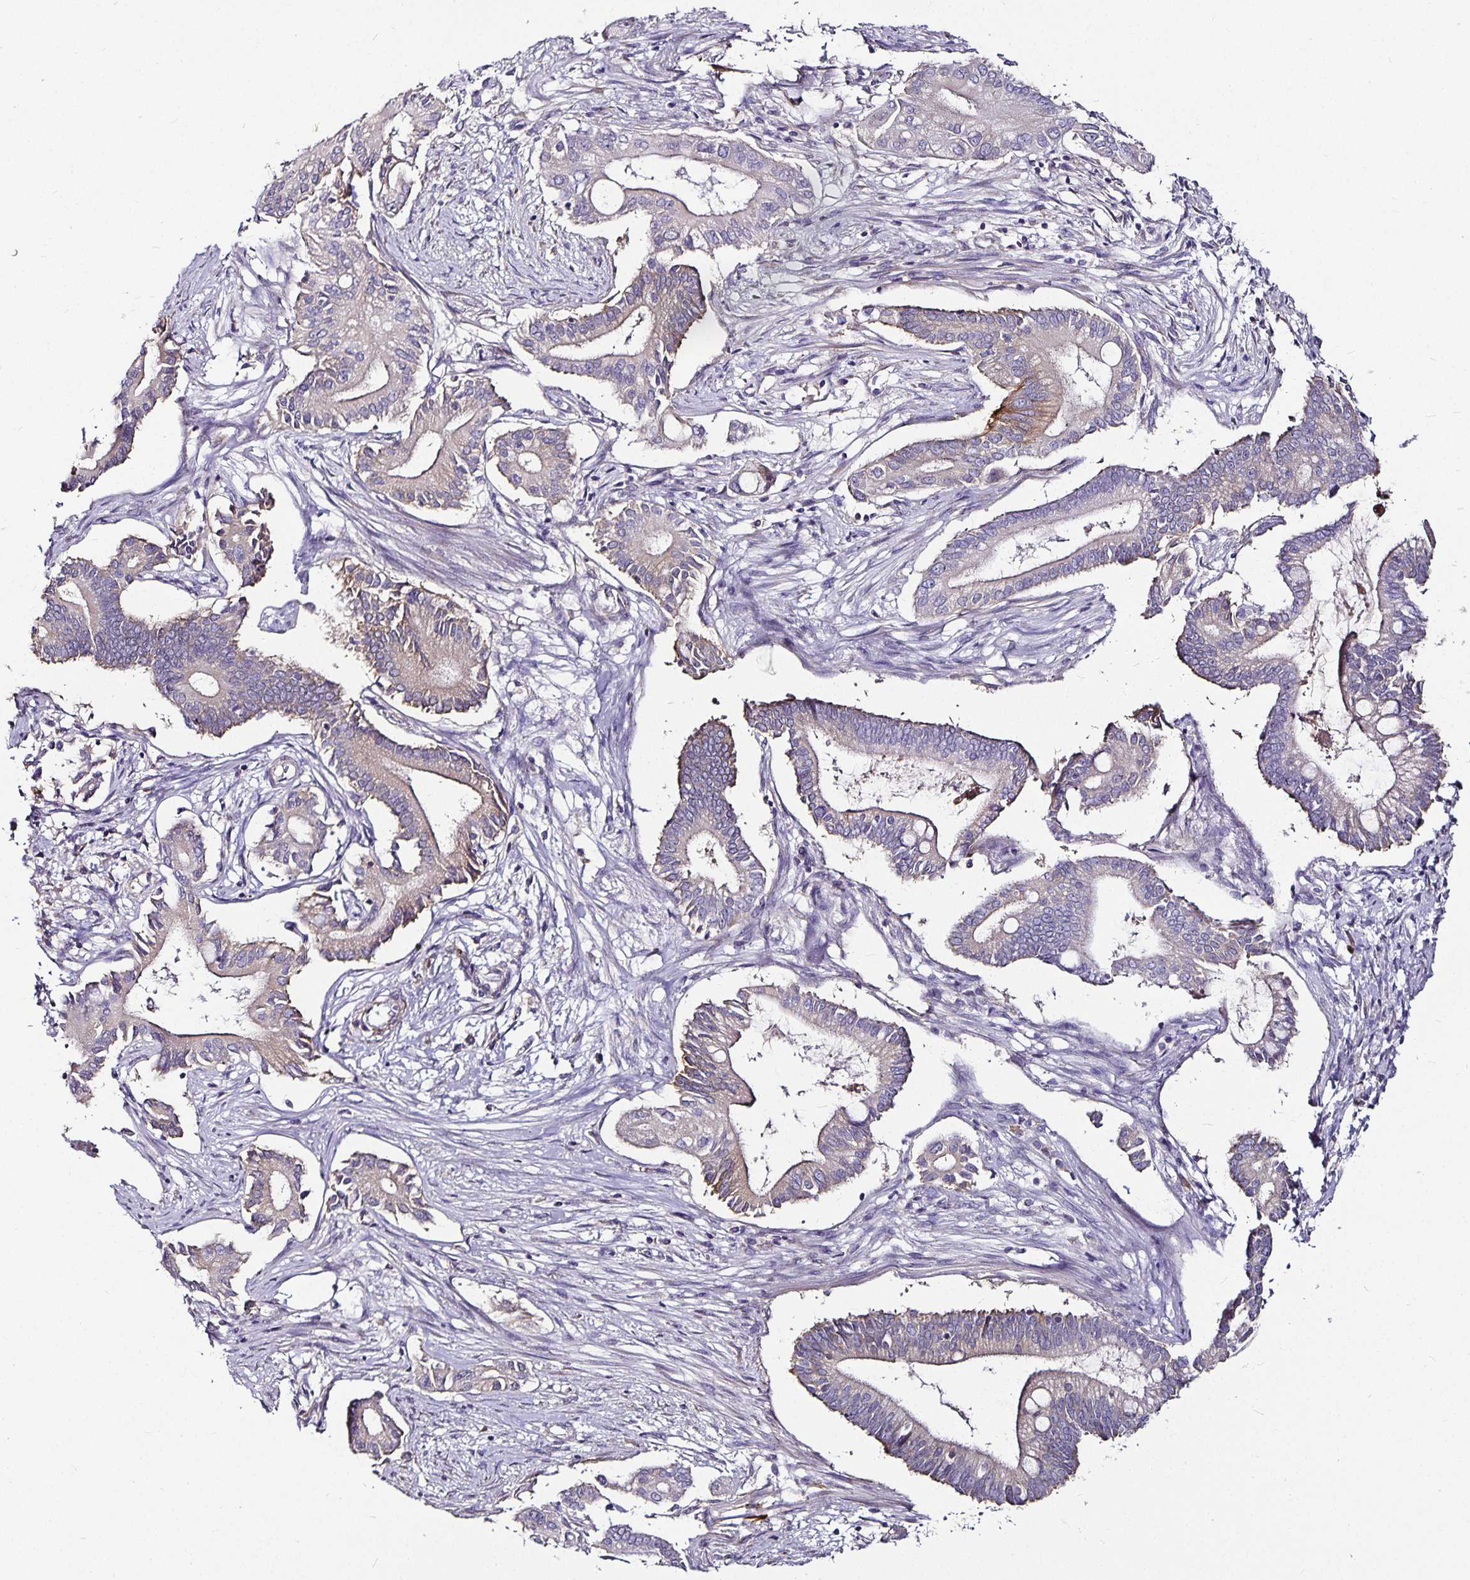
{"staining": {"intensity": "negative", "quantity": "none", "location": "none"}, "tissue": "pancreatic cancer", "cell_type": "Tumor cells", "image_type": "cancer", "snomed": [{"axis": "morphology", "description": "Adenocarcinoma, NOS"}, {"axis": "topography", "description": "Pancreas"}], "caption": "Pancreatic cancer stained for a protein using immunohistochemistry (IHC) displays no positivity tumor cells.", "gene": "CA12", "patient": {"sex": "female", "age": 68}}